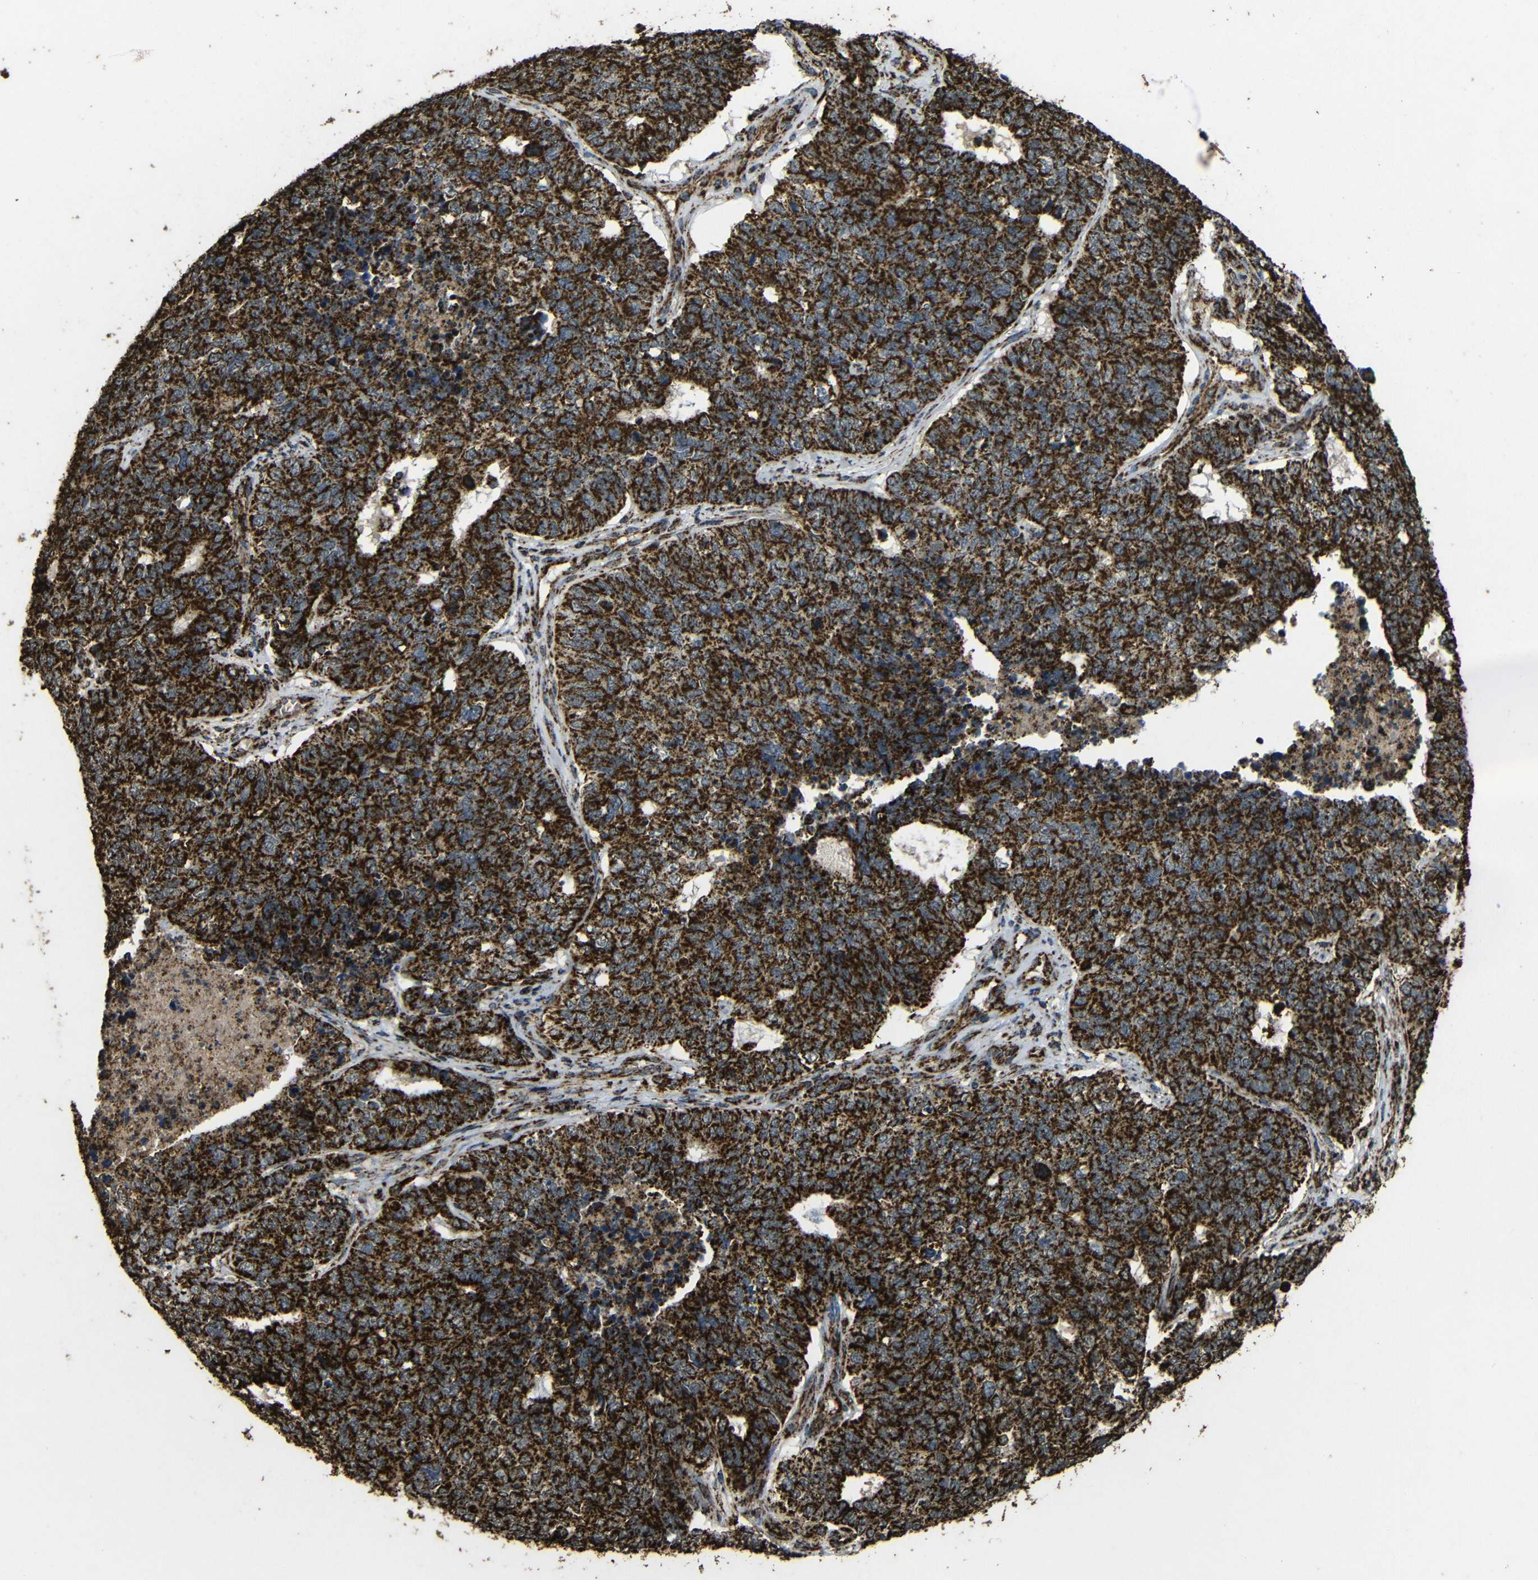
{"staining": {"intensity": "strong", "quantity": ">75%", "location": "cytoplasmic/membranous"}, "tissue": "cervical cancer", "cell_type": "Tumor cells", "image_type": "cancer", "snomed": [{"axis": "morphology", "description": "Squamous cell carcinoma, NOS"}, {"axis": "topography", "description": "Cervix"}], "caption": "Strong cytoplasmic/membranous expression for a protein is appreciated in about >75% of tumor cells of cervical cancer using immunohistochemistry (IHC).", "gene": "ATP5F1A", "patient": {"sex": "female", "age": 63}}